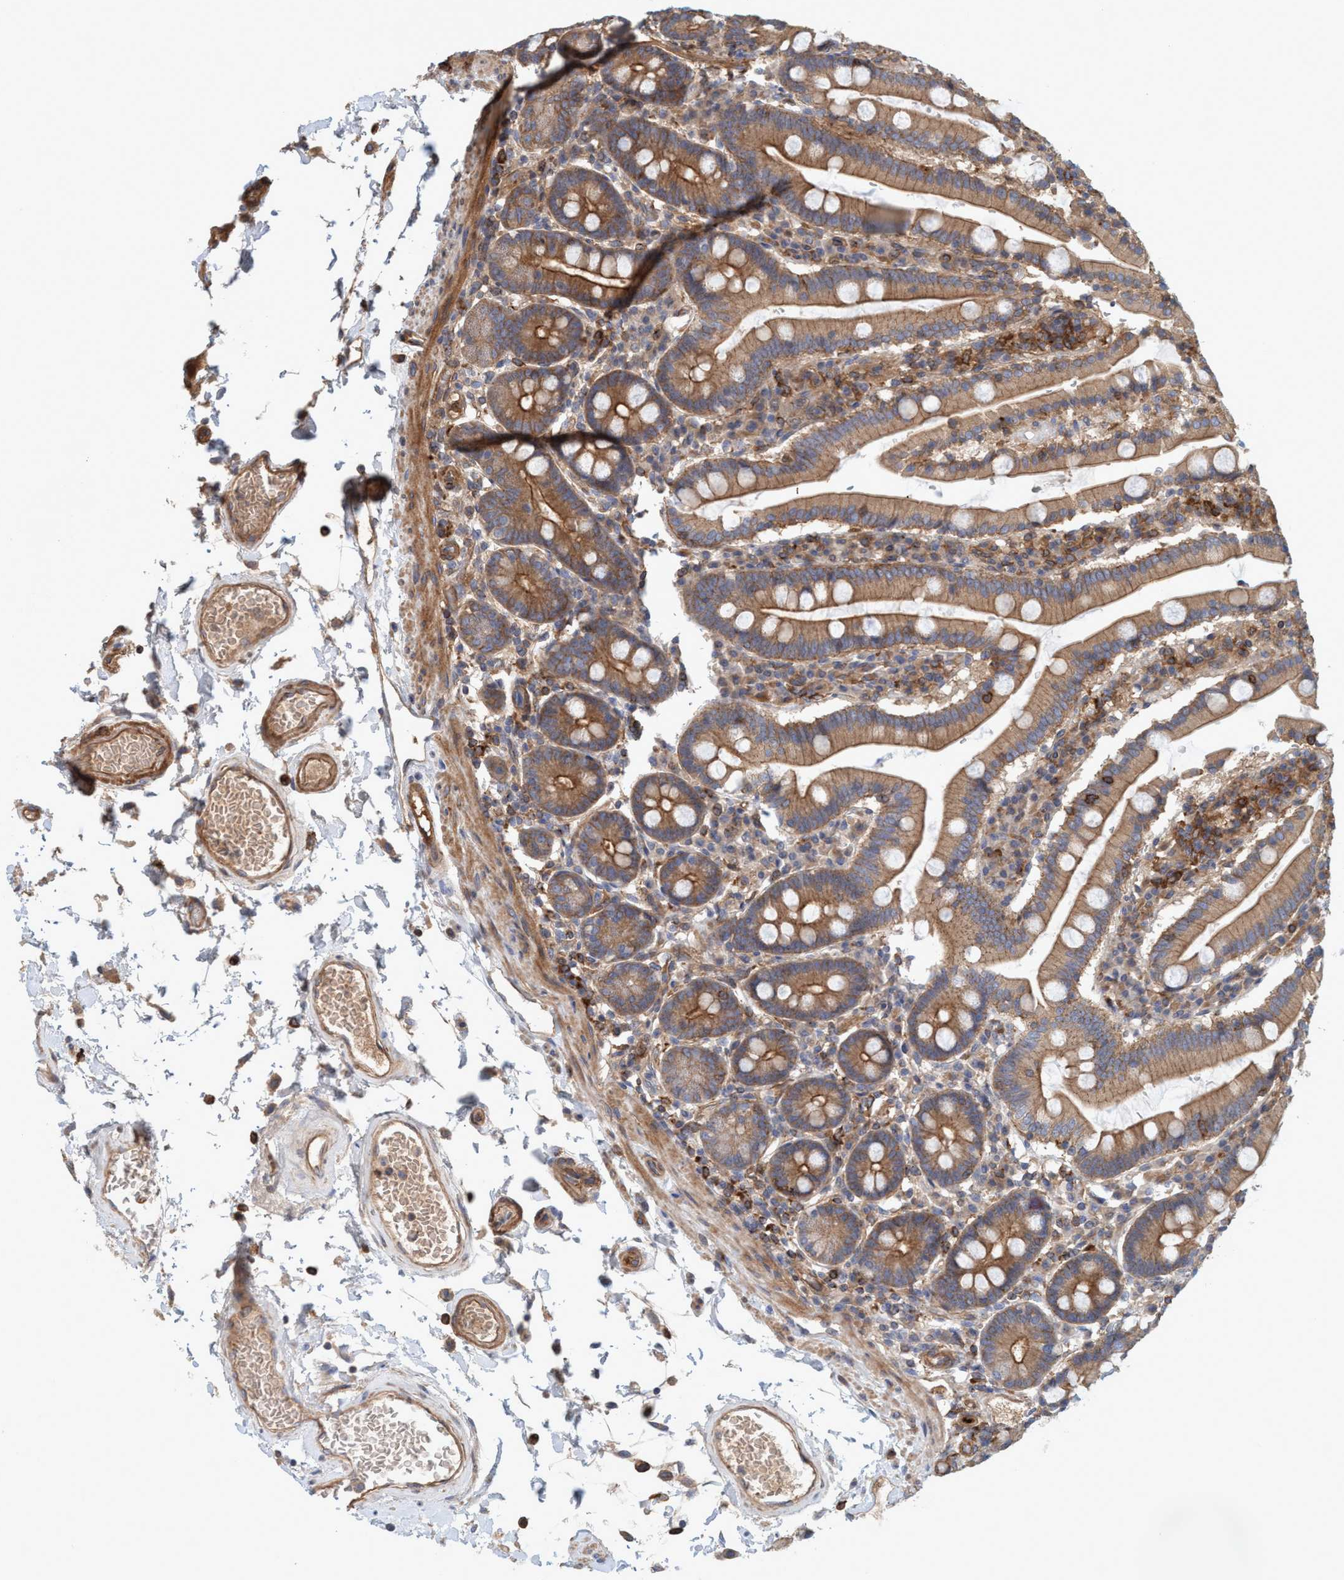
{"staining": {"intensity": "moderate", "quantity": ">75%", "location": "cytoplasmic/membranous"}, "tissue": "duodenum", "cell_type": "Glandular cells", "image_type": "normal", "snomed": [{"axis": "morphology", "description": "Normal tissue, NOS"}, {"axis": "topography", "description": "Small intestine, NOS"}], "caption": "A photomicrograph of human duodenum stained for a protein demonstrates moderate cytoplasmic/membranous brown staining in glandular cells.", "gene": "SPECC1", "patient": {"sex": "female", "age": 71}}